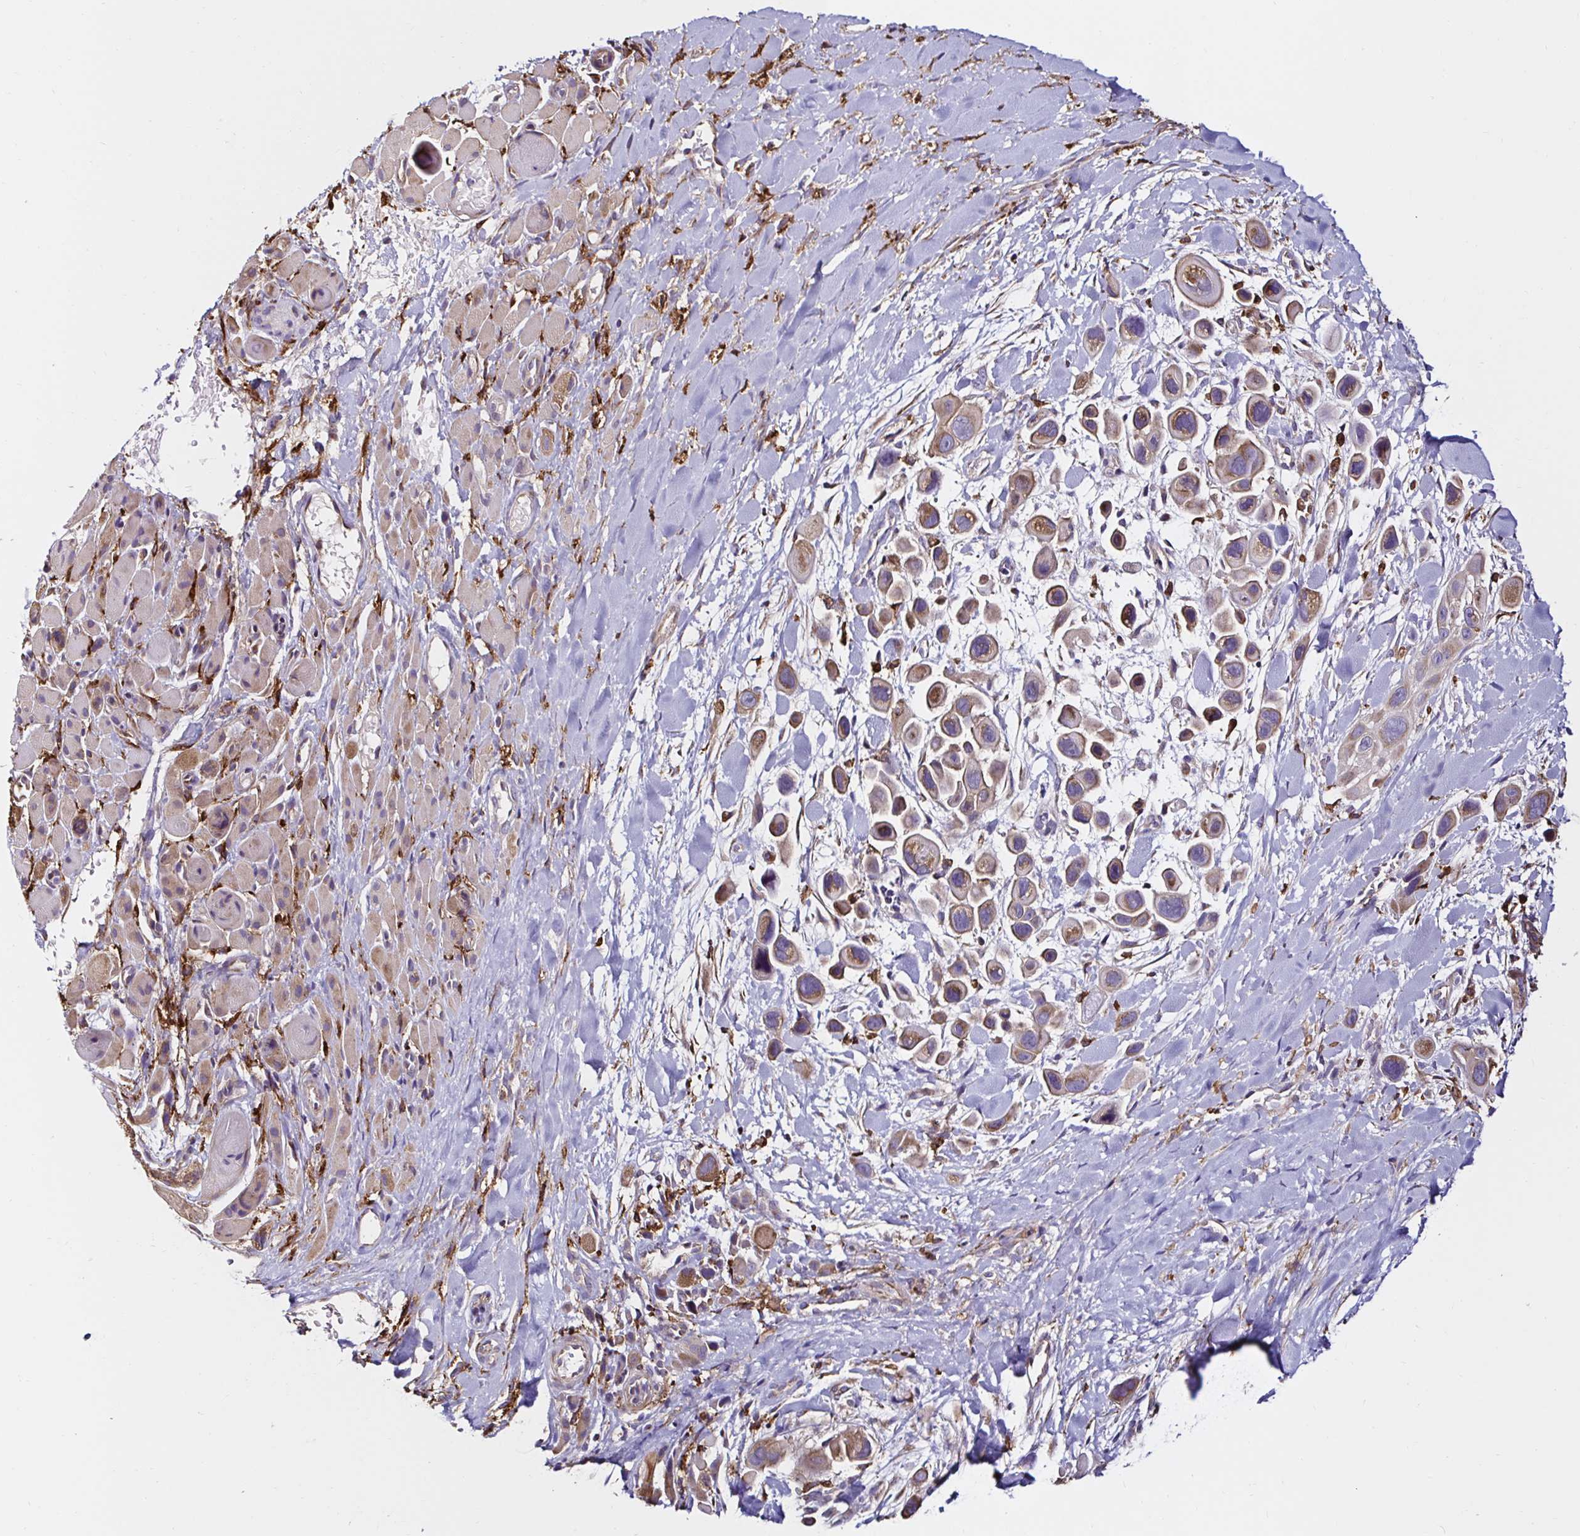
{"staining": {"intensity": "weak", "quantity": ">75%", "location": "cytoplasmic/membranous"}, "tissue": "skin cancer", "cell_type": "Tumor cells", "image_type": "cancer", "snomed": [{"axis": "morphology", "description": "Squamous cell carcinoma, NOS"}, {"axis": "topography", "description": "Skin"}], "caption": "Human squamous cell carcinoma (skin) stained with a protein marker shows weak staining in tumor cells.", "gene": "MSR1", "patient": {"sex": "male", "age": 67}}